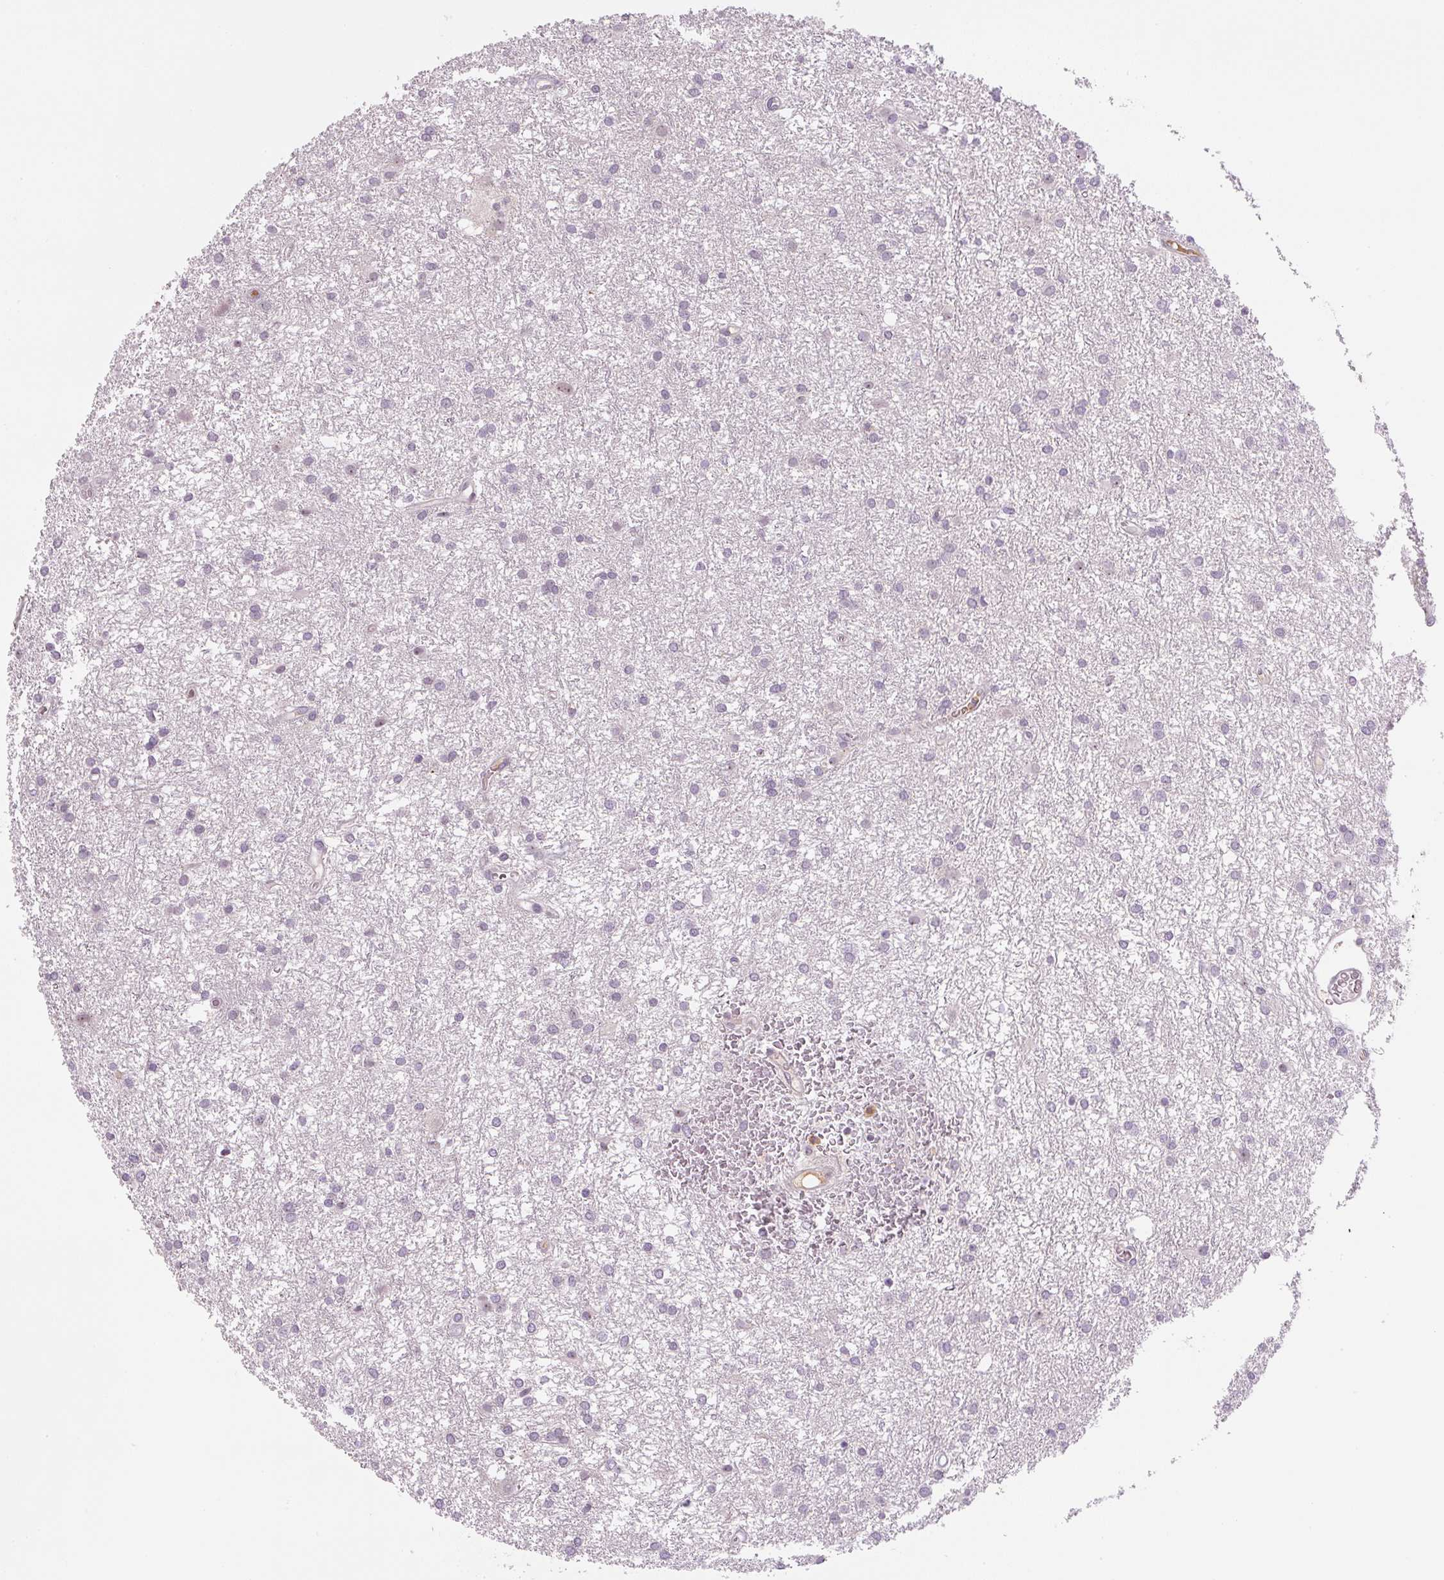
{"staining": {"intensity": "negative", "quantity": "none", "location": "none"}, "tissue": "glioma", "cell_type": "Tumor cells", "image_type": "cancer", "snomed": [{"axis": "morphology", "description": "Glioma, malignant, High grade"}, {"axis": "topography", "description": "Brain"}], "caption": "A histopathology image of human glioma is negative for staining in tumor cells.", "gene": "SGF29", "patient": {"sex": "female", "age": 50}}